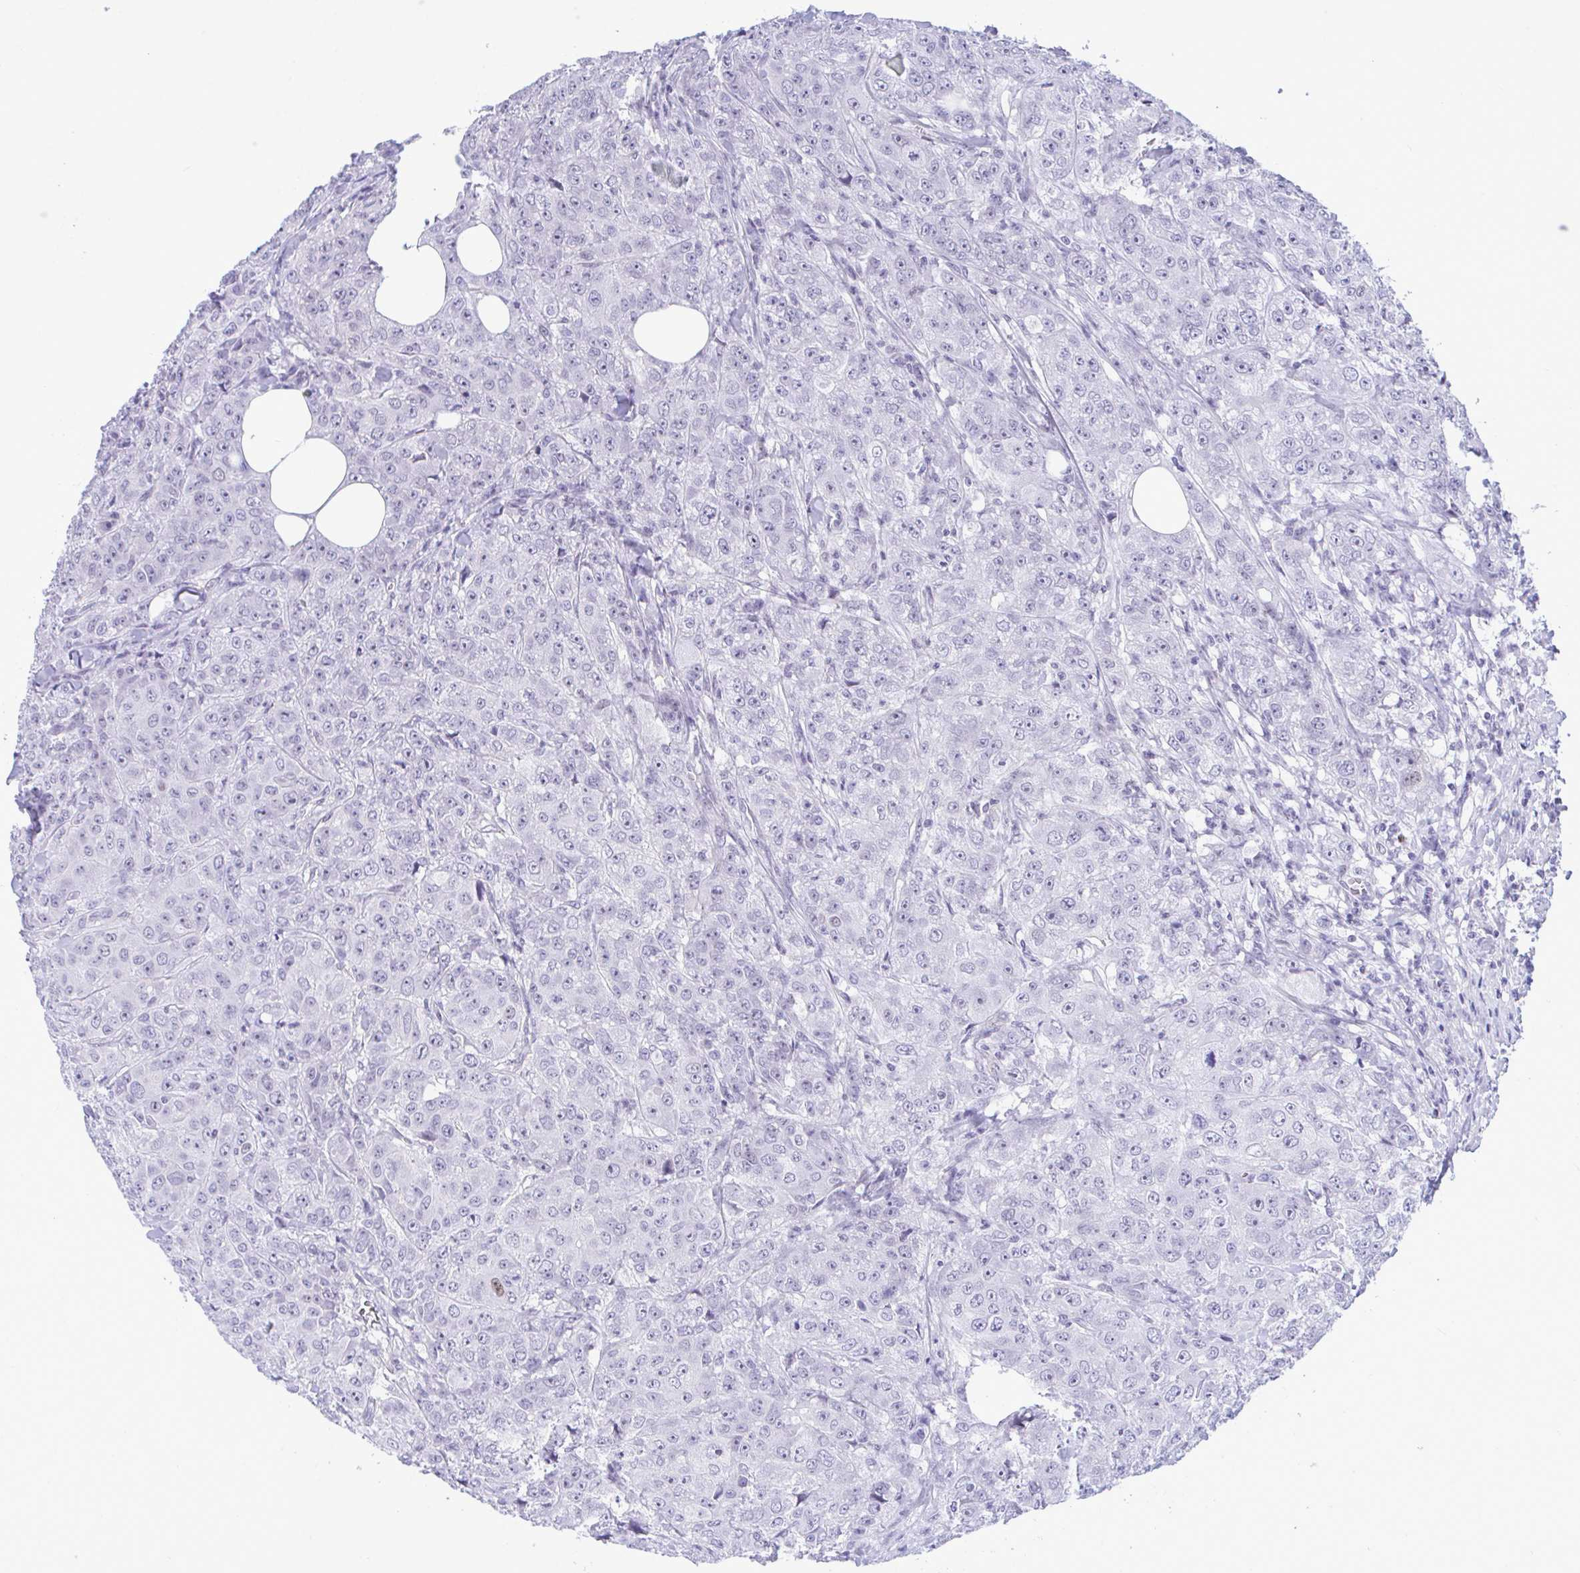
{"staining": {"intensity": "negative", "quantity": "none", "location": "none"}, "tissue": "breast cancer", "cell_type": "Tumor cells", "image_type": "cancer", "snomed": [{"axis": "morphology", "description": "Normal tissue, NOS"}, {"axis": "morphology", "description": "Duct carcinoma"}, {"axis": "topography", "description": "Breast"}], "caption": "An immunohistochemistry (IHC) photomicrograph of breast invasive ductal carcinoma is shown. There is no staining in tumor cells of breast invasive ductal carcinoma.", "gene": "SLC25A51", "patient": {"sex": "female", "age": 43}}